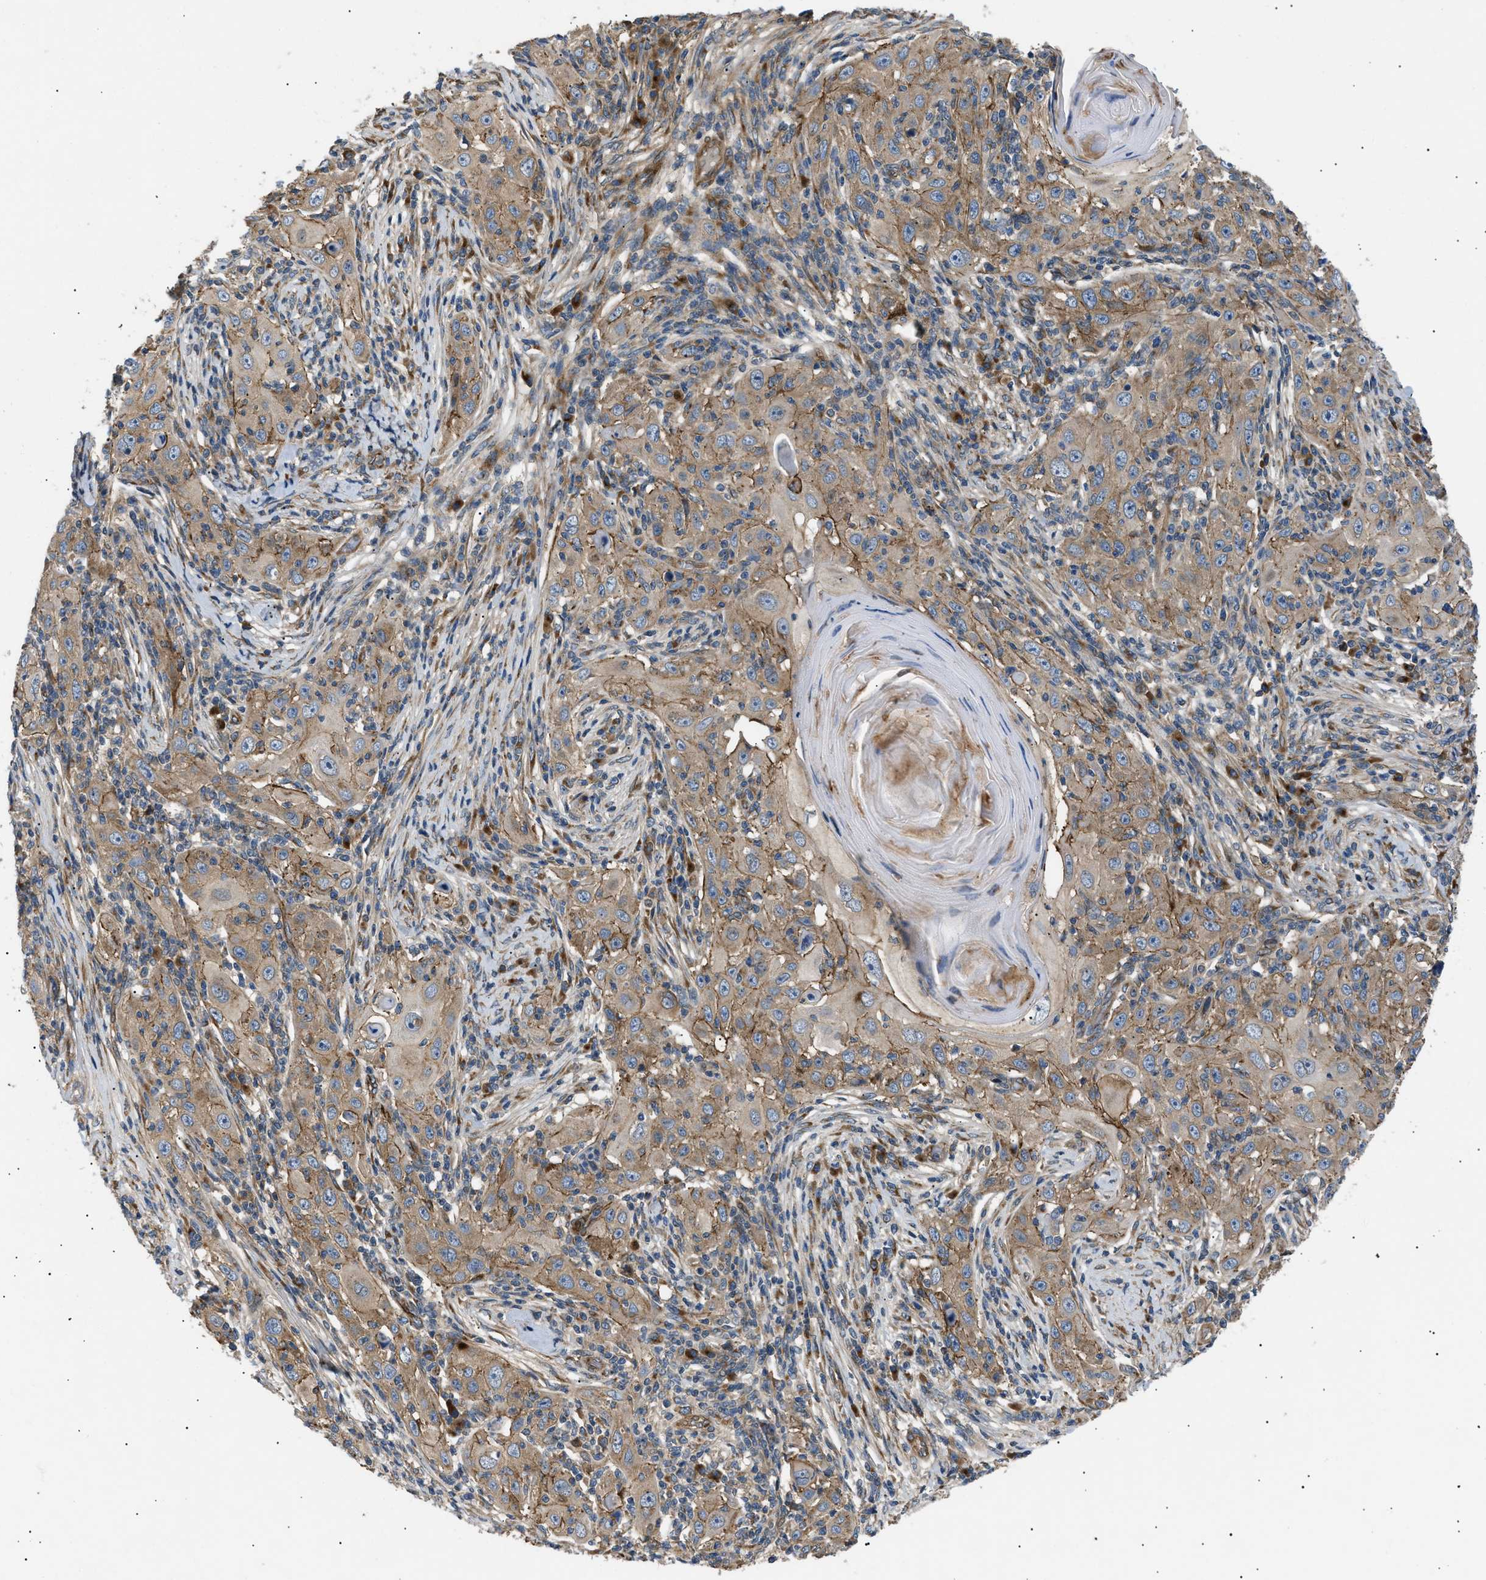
{"staining": {"intensity": "moderate", "quantity": ">75%", "location": "cytoplasmic/membranous"}, "tissue": "skin cancer", "cell_type": "Tumor cells", "image_type": "cancer", "snomed": [{"axis": "morphology", "description": "Squamous cell carcinoma, NOS"}, {"axis": "topography", "description": "Skin"}], "caption": "A micrograph of human skin cancer stained for a protein reveals moderate cytoplasmic/membranous brown staining in tumor cells.", "gene": "LYSMD3", "patient": {"sex": "female", "age": 88}}